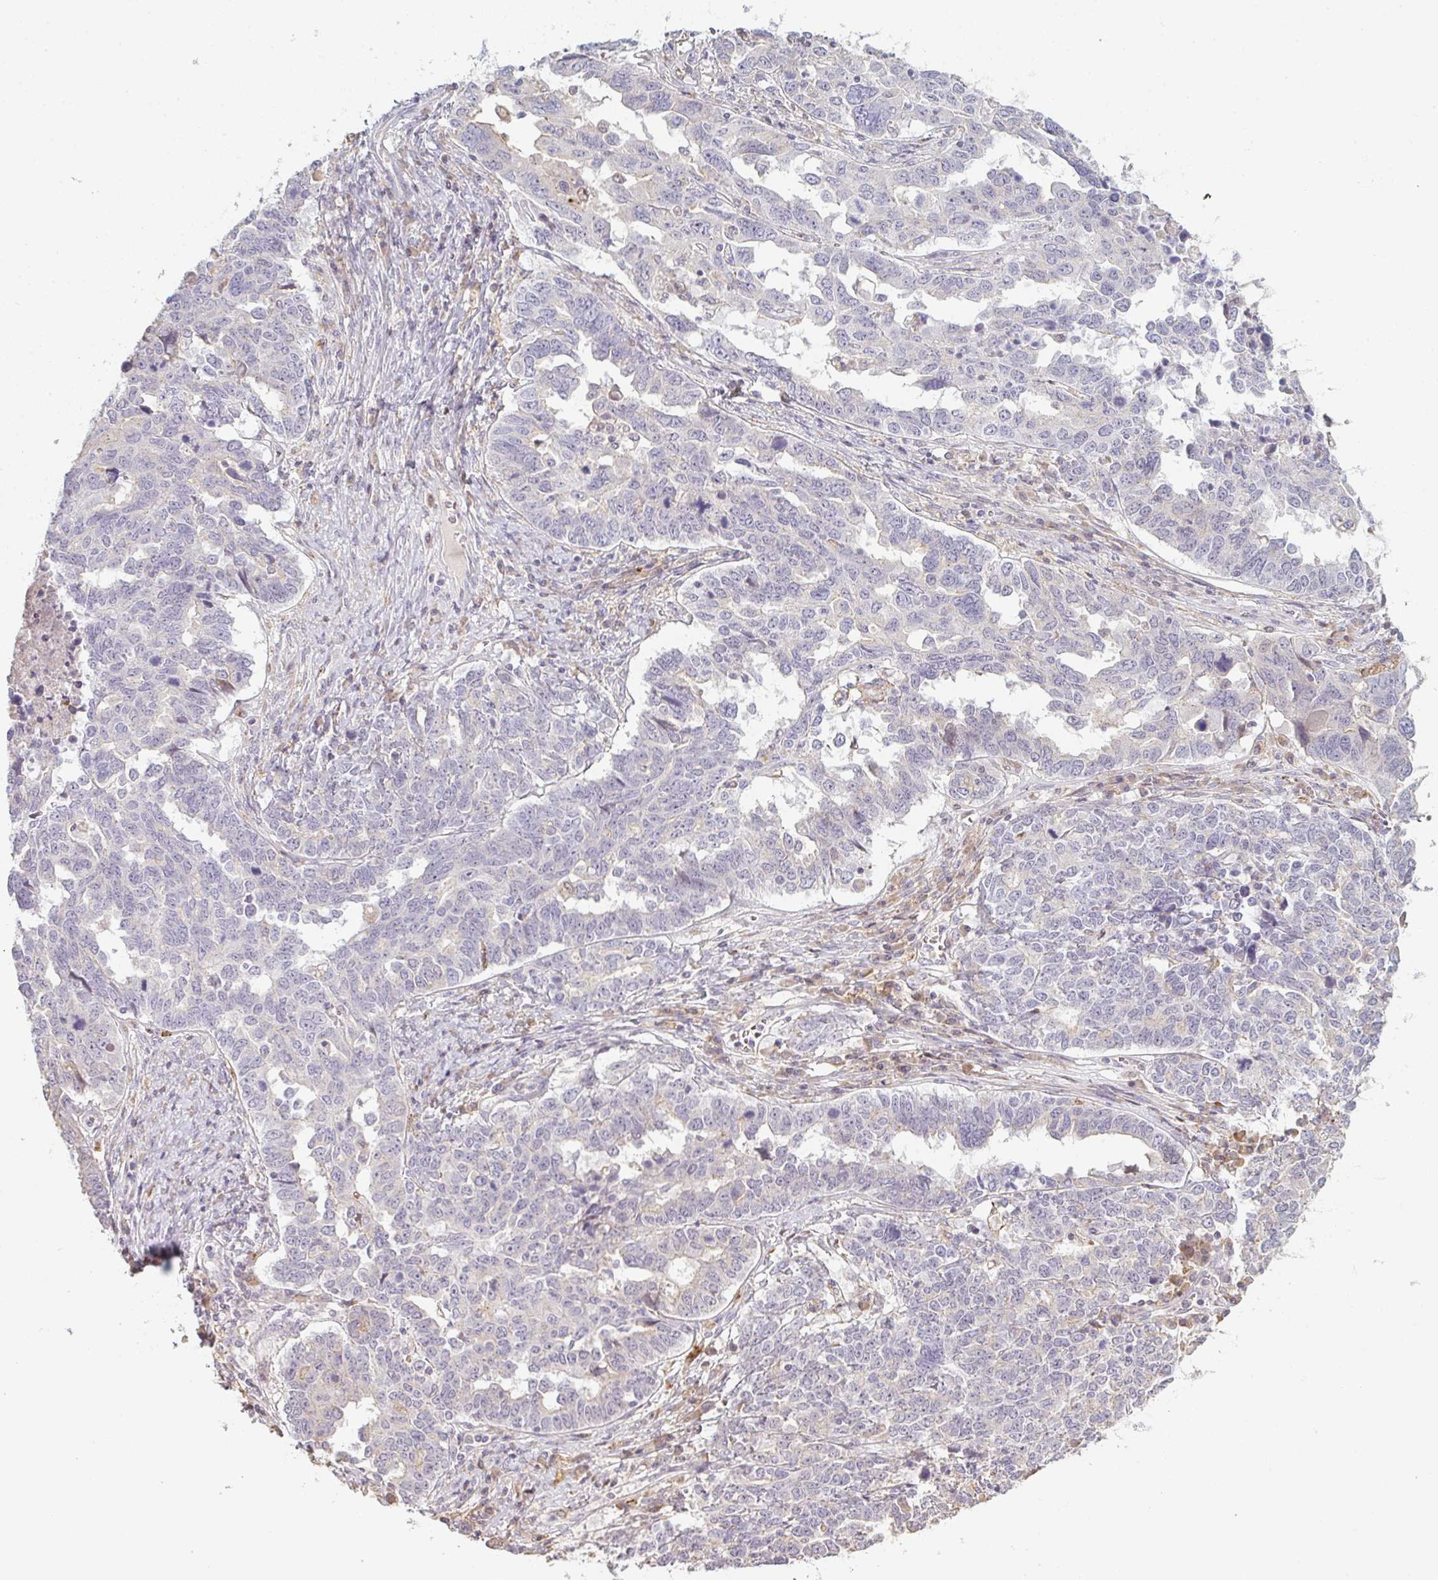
{"staining": {"intensity": "negative", "quantity": "none", "location": "none"}, "tissue": "ovarian cancer", "cell_type": "Tumor cells", "image_type": "cancer", "snomed": [{"axis": "morphology", "description": "Carcinoma, endometroid"}, {"axis": "topography", "description": "Ovary"}], "caption": "Tumor cells show no significant staining in endometroid carcinoma (ovarian).", "gene": "TMEM237", "patient": {"sex": "female", "age": 62}}